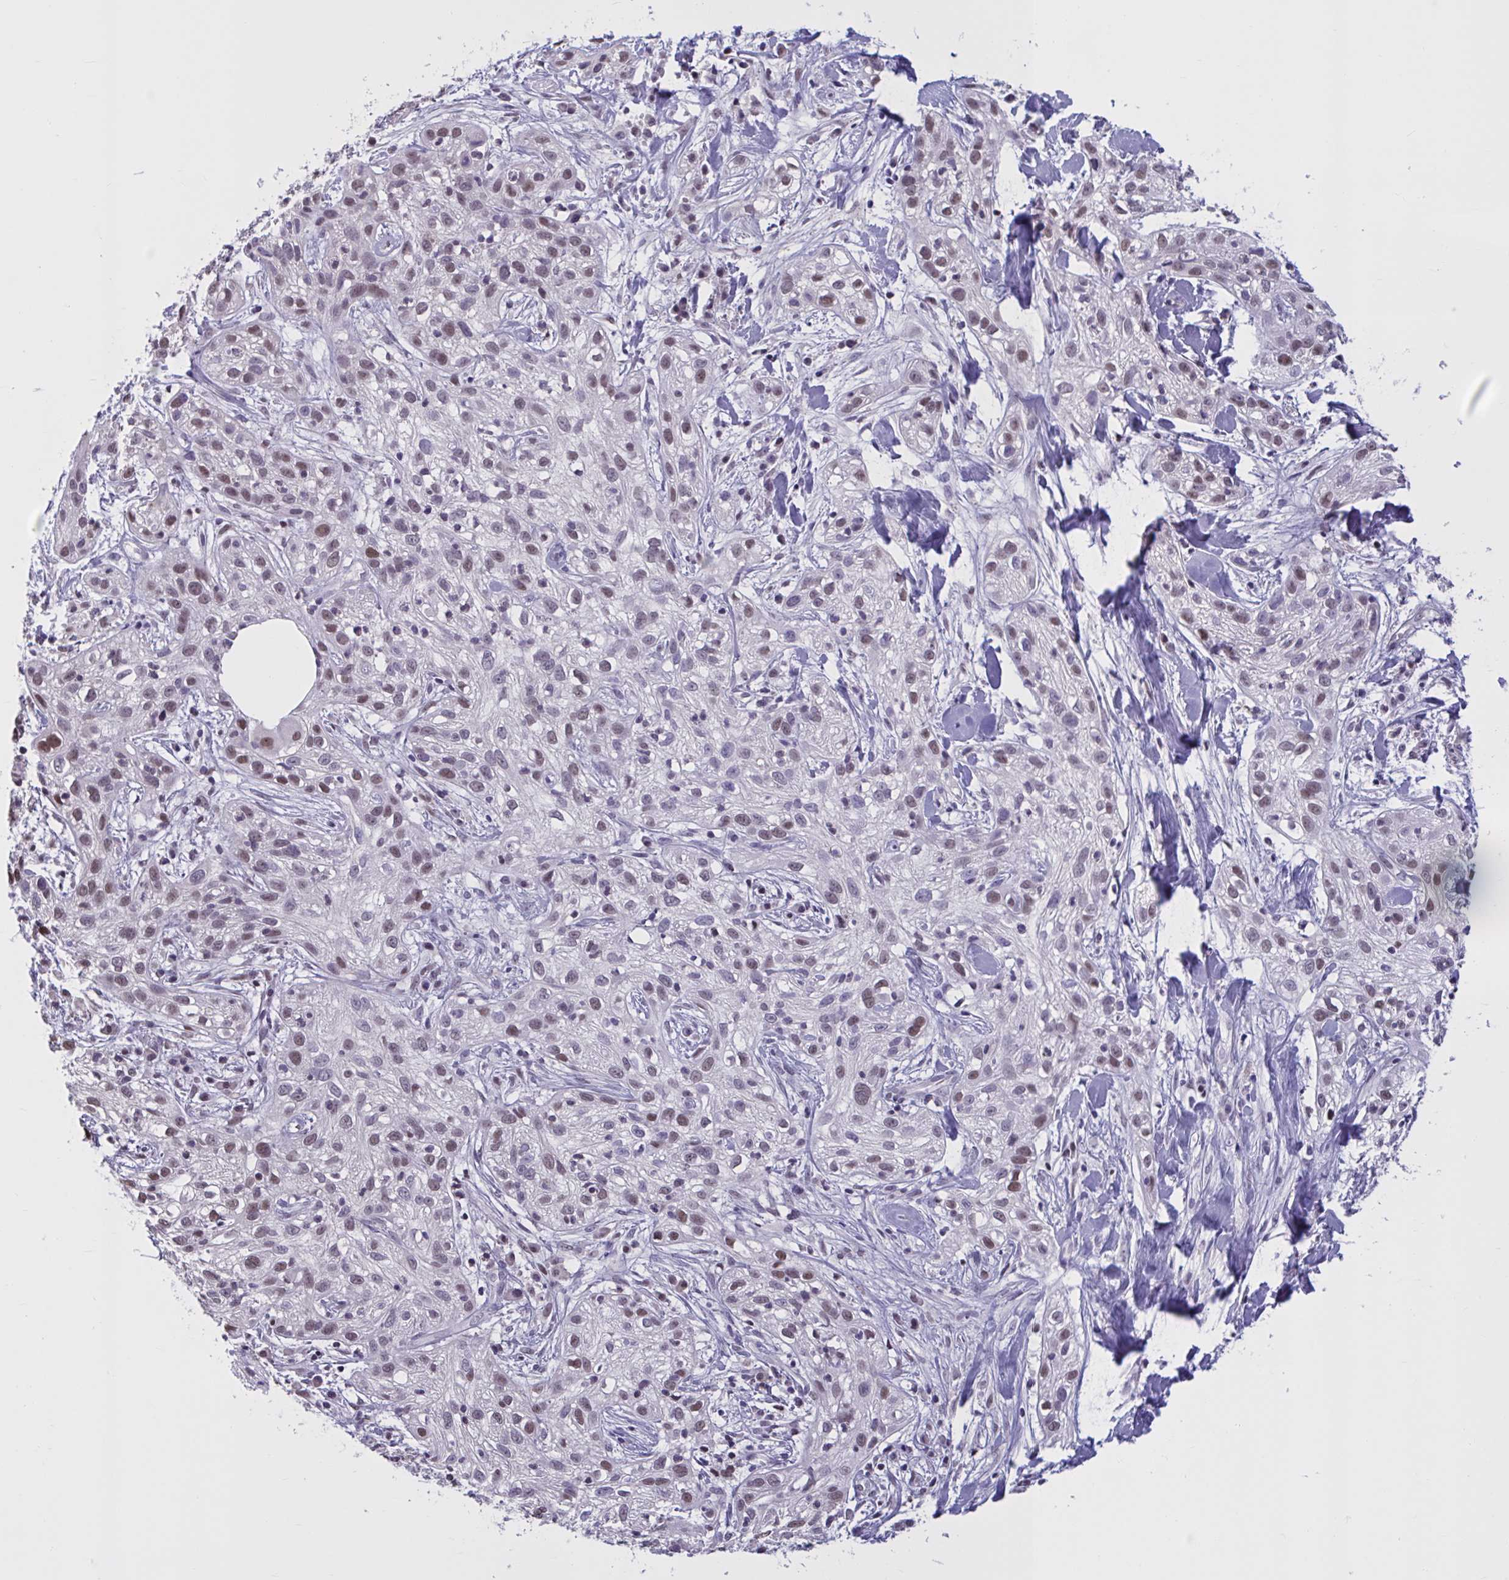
{"staining": {"intensity": "moderate", "quantity": "25%-75%", "location": "nuclear"}, "tissue": "skin cancer", "cell_type": "Tumor cells", "image_type": "cancer", "snomed": [{"axis": "morphology", "description": "Squamous cell carcinoma, NOS"}, {"axis": "topography", "description": "Skin"}], "caption": "Skin cancer (squamous cell carcinoma) stained with a protein marker shows moderate staining in tumor cells.", "gene": "RBL1", "patient": {"sex": "male", "age": 82}}